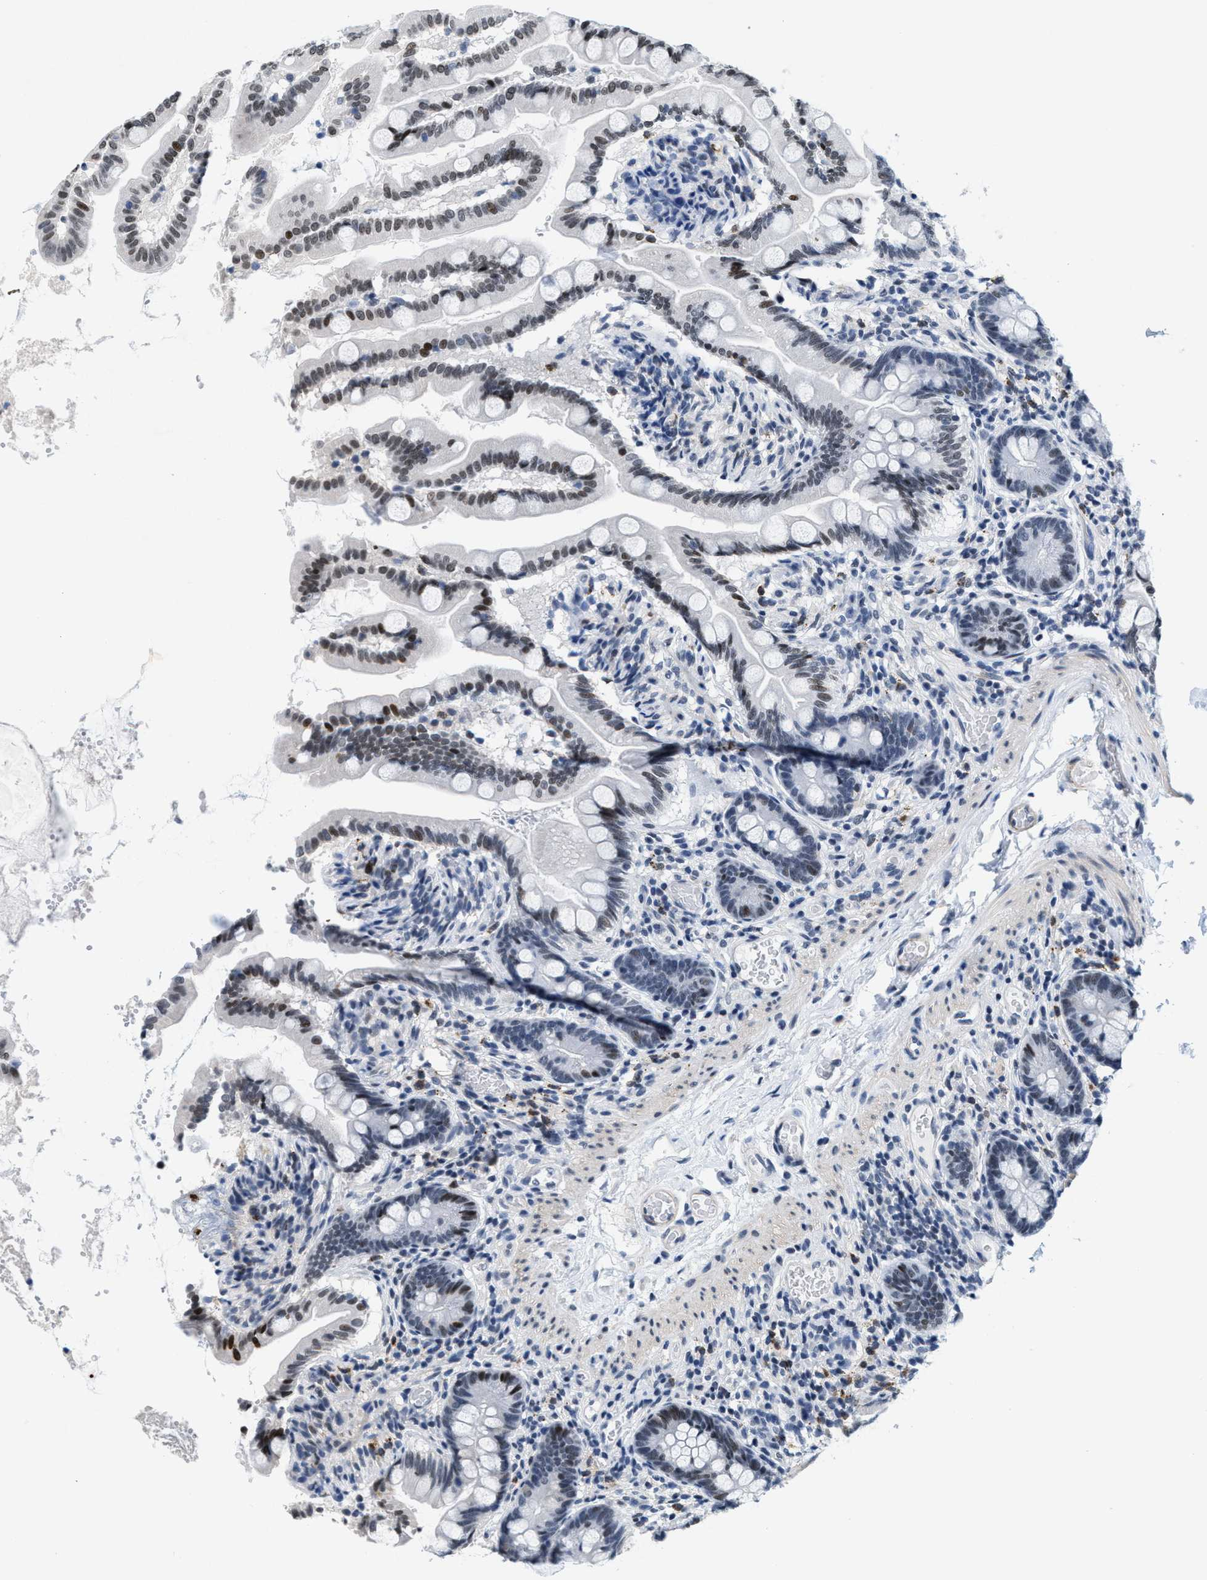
{"staining": {"intensity": "moderate", "quantity": "25%-75%", "location": "nuclear"}, "tissue": "small intestine", "cell_type": "Glandular cells", "image_type": "normal", "snomed": [{"axis": "morphology", "description": "Normal tissue, NOS"}, {"axis": "topography", "description": "Small intestine"}], "caption": "IHC micrograph of normal small intestine: small intestine stained using IHC reveals medium levels of moderate protein expression localized specifically in the nuclear of glandular cells, appearing as a nuclear brown color.", "gene": "SETD1B", "patient": {"sex": "female", "age": 56}}